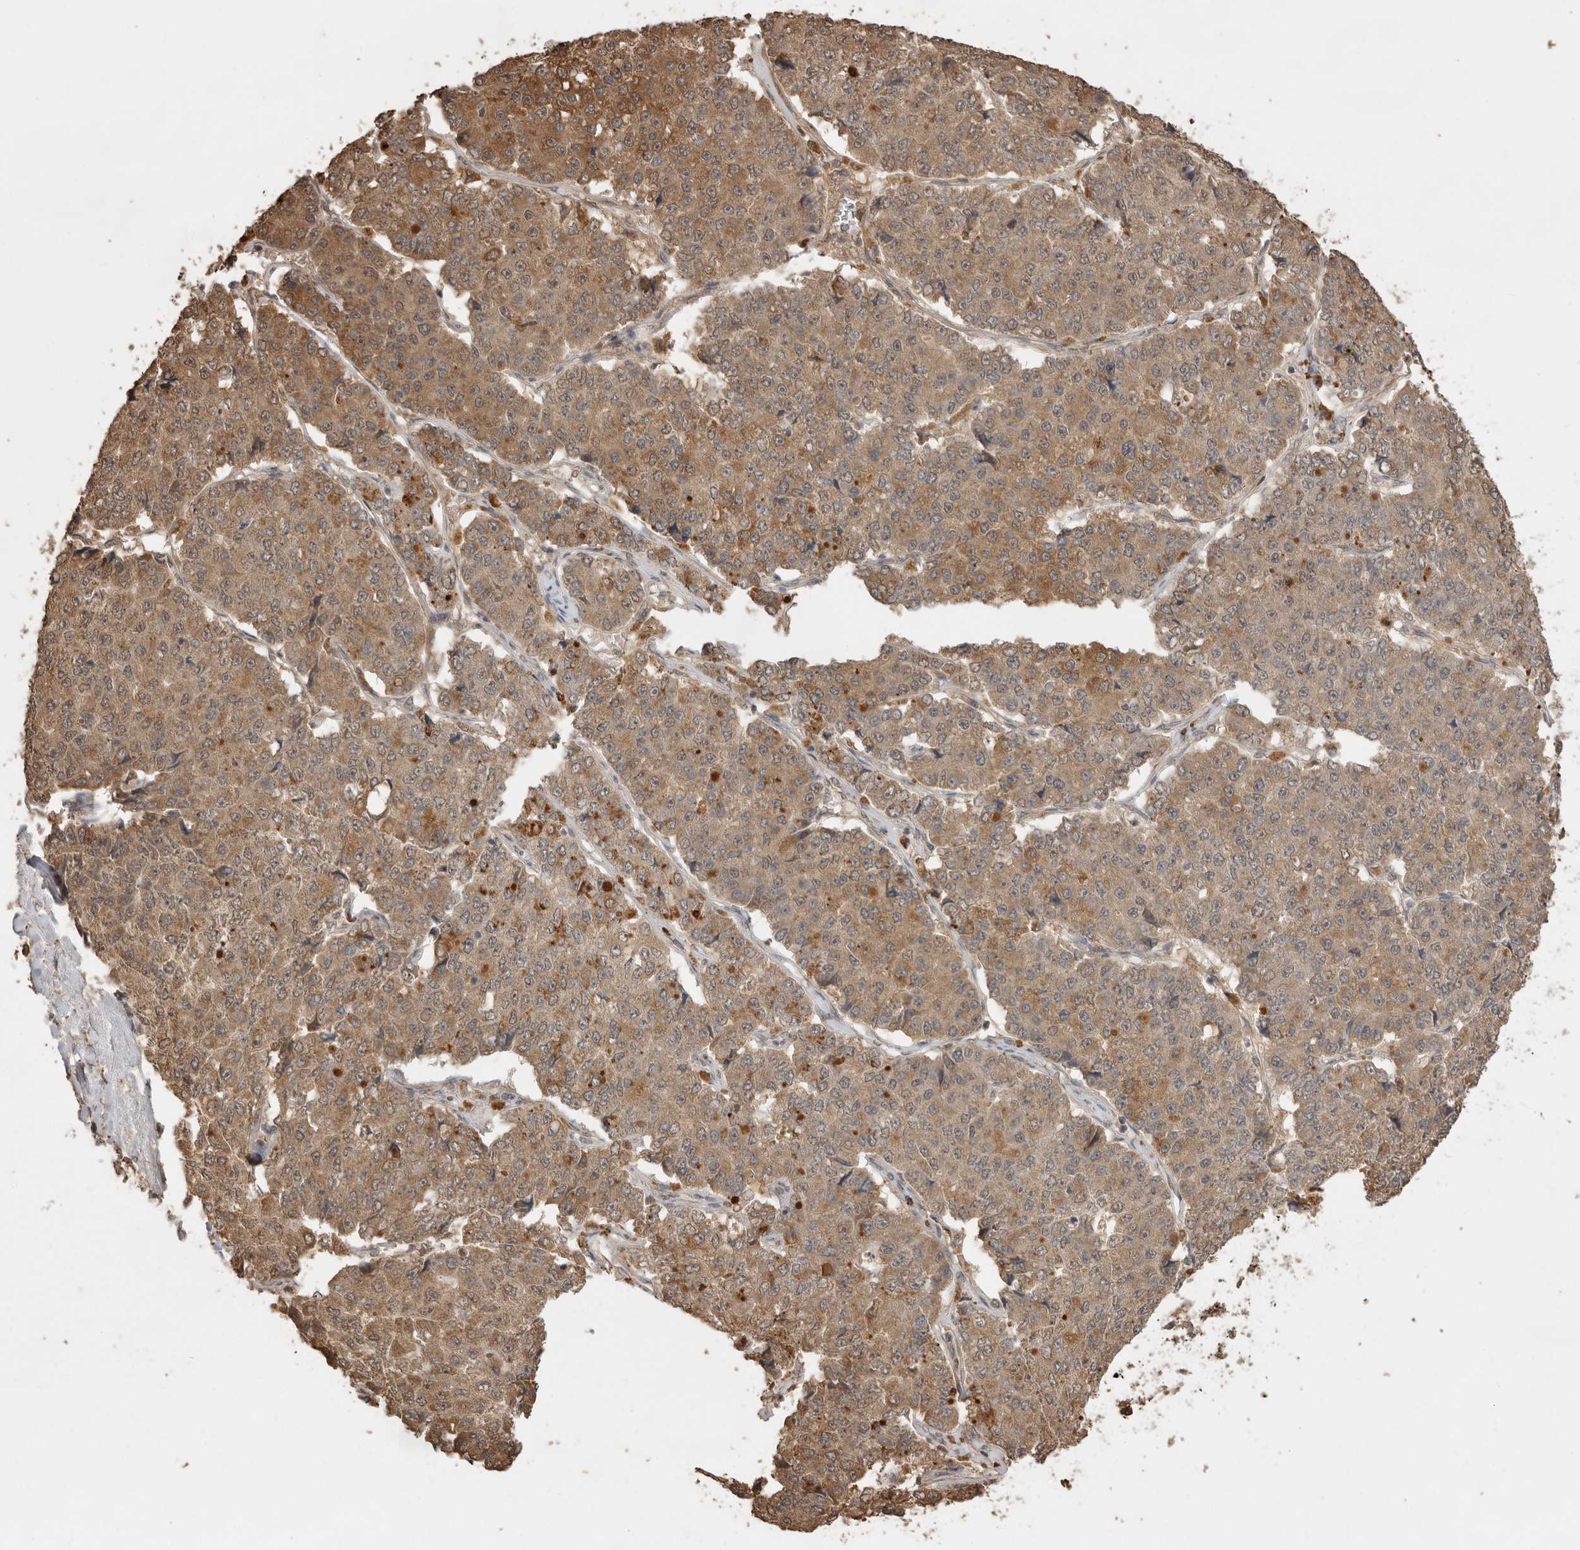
{"staining": {"intensity": "moderate", "quantity": ">75%", "location": "cytoplasmic/membranous"}, "tissue": "pancreatic cancer", "cell_type": "Tumor cells", "image_type": "cancer", "snomed": [{"axis": "morphology", "description": "Adenocarcinoma, NOS"}, {"axis": "topography", "description": "Pancreas"}], "caption": "High-power microscopy captured an immunohistochemistry image of pancreatic cancer, revealing moderate cytoplasmic/membranous staining in about >75% of tumor cells. (Brightfield microscopy of DAB IHC at high magnification).", "gene": "JAG2", "patient": {"sex": "male", "age": 50}}